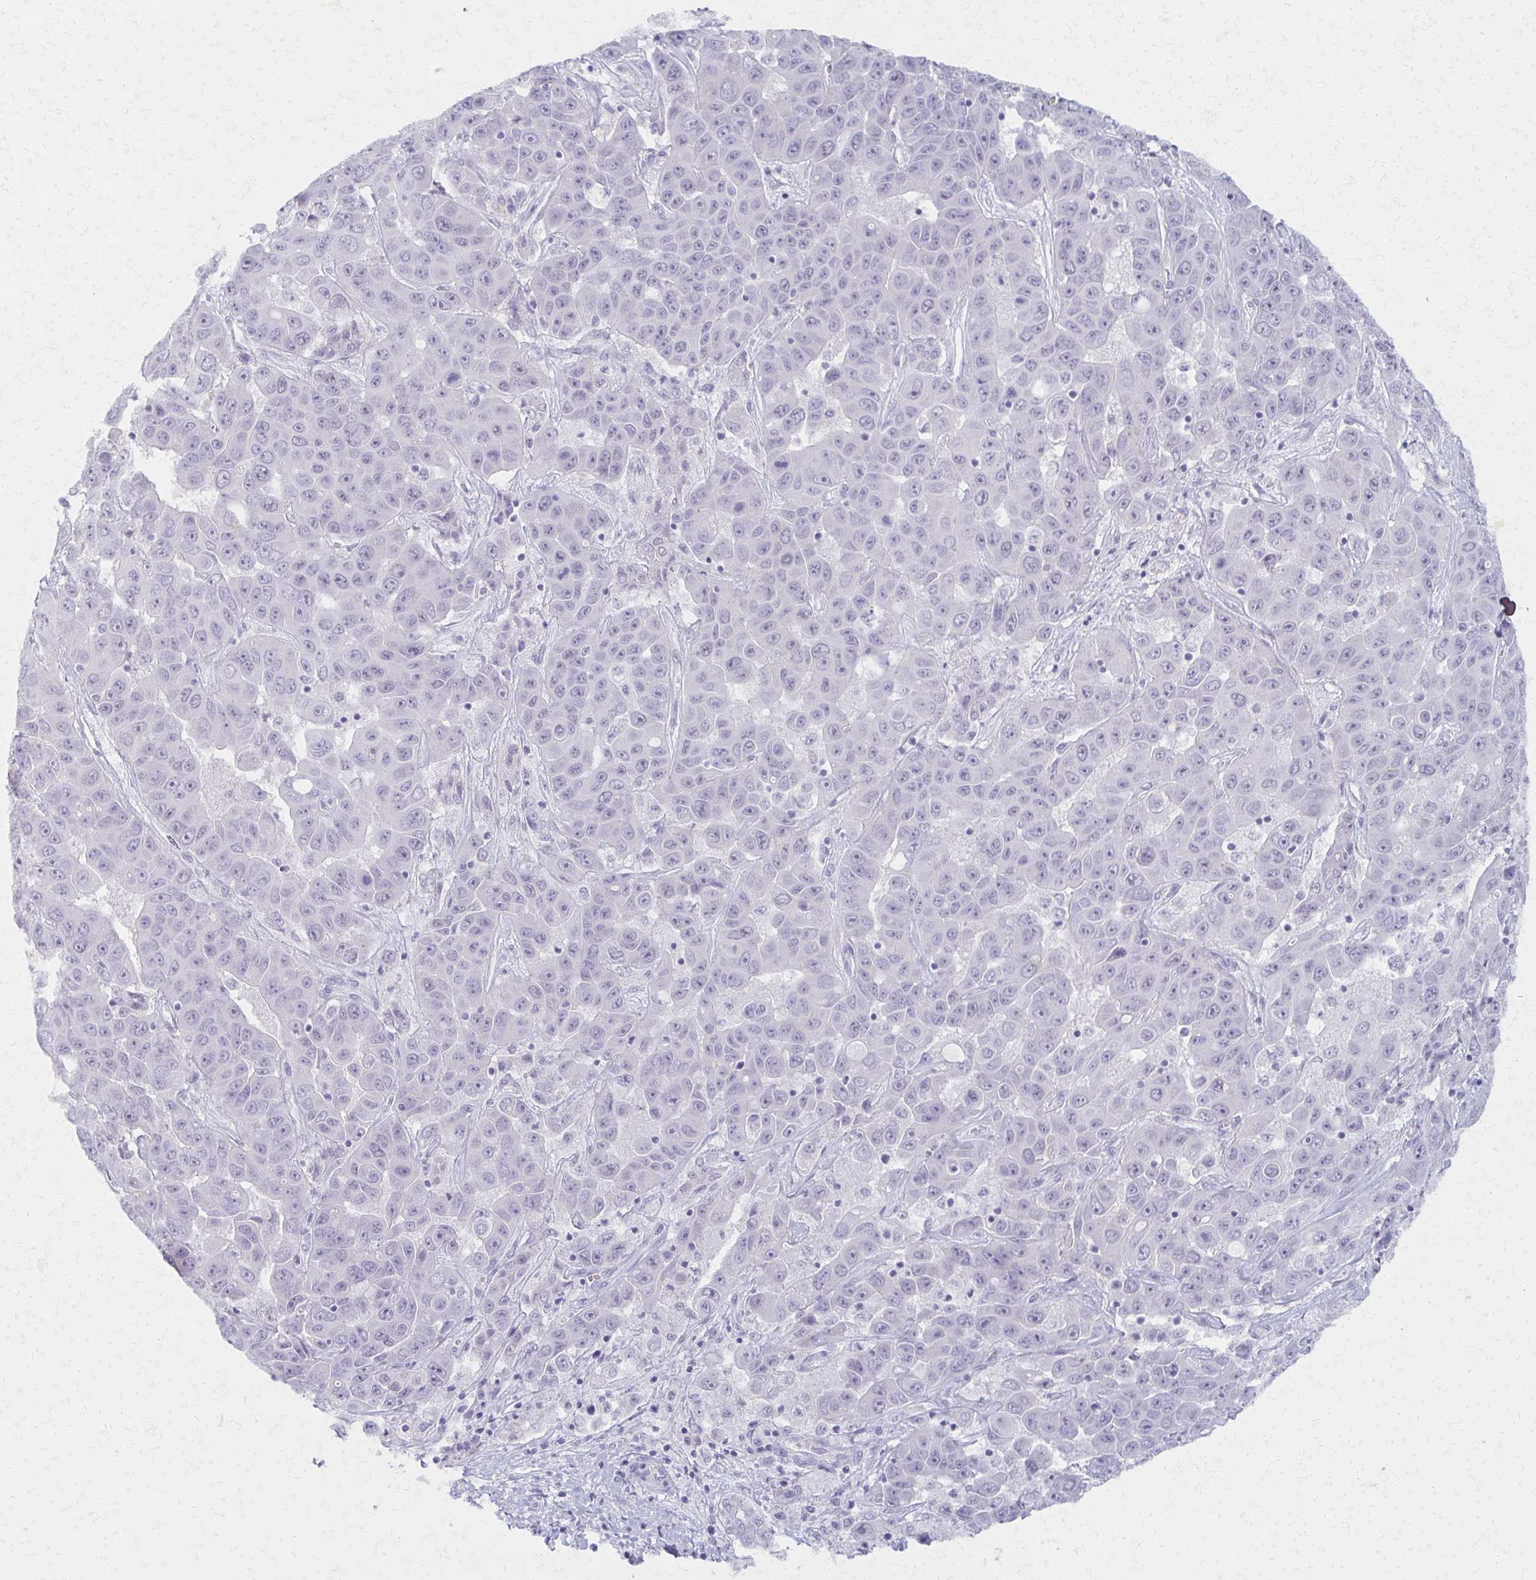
{"staining": {"intensity": "negative", "quantity": "none", "location": "none"}, "tissue": "liver cancer", "cell_type": "Tumor cells", "image_type": "cancer", "snomed": [{"axis": "morphology", "description": "Cholangiocarcinoma"}, {"axis": "topography", "description": "Liver"}], "caption": "An image of human liver cancer (cholangiocarcinoma) is negative for staining in tumor cells.", "gene": "MORC4", "patient": {"sex": "female", "age": 52}}